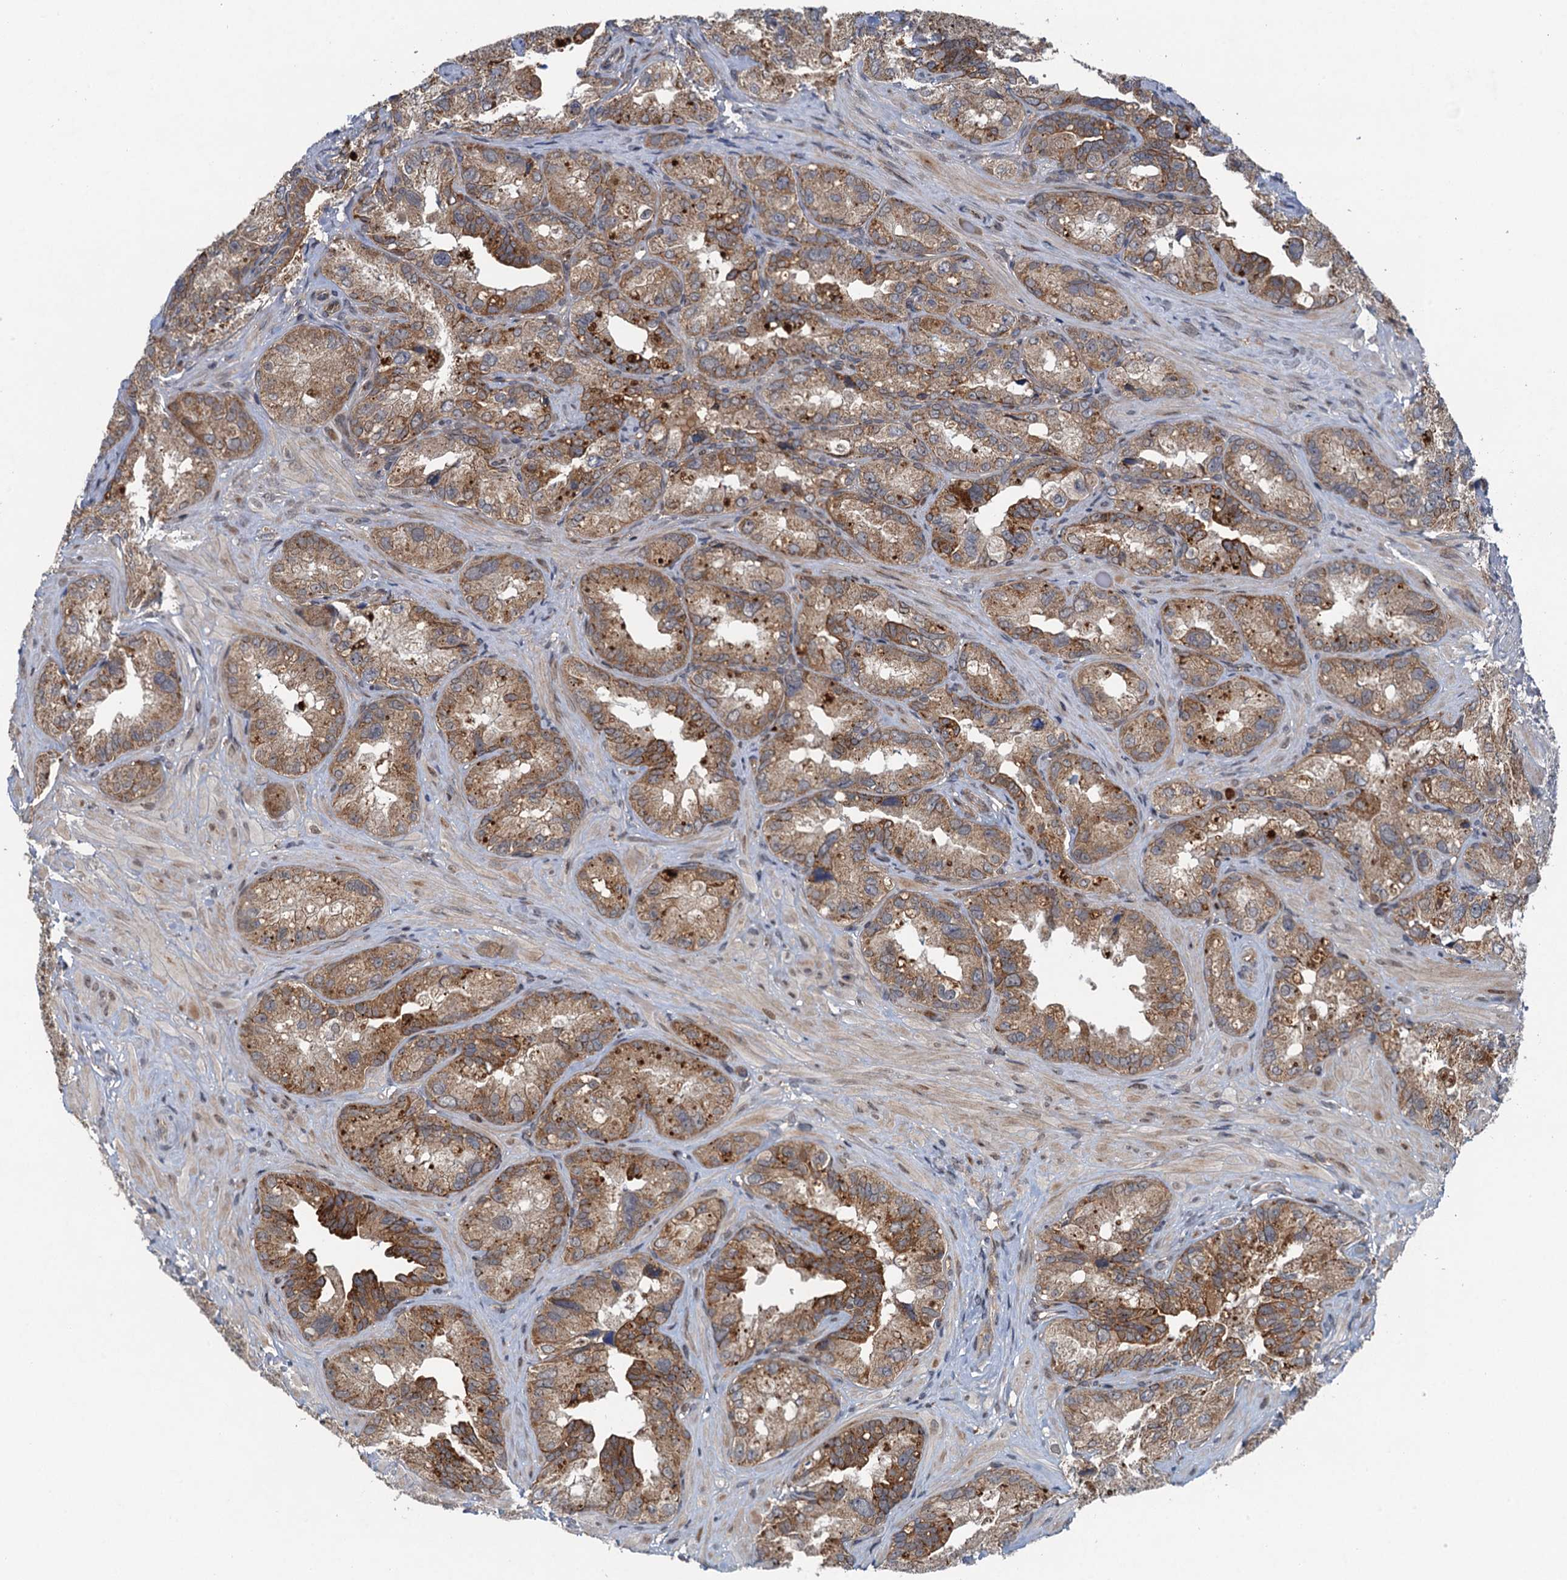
{"staining": {"intensity": "moderate", "quantity": ">75%", "location": "cytoplasmic/membranous"}, "tissue": "seminal vesicle", "cell_type": "Glandular cells", "image_type": "normal", "snomed": [{"axis": "morphology", "description": "Normal tissue, NOS"}, {"axis": "topography", "description": "Seminal veicle"}, {"axis": "topography", "description": "Peripheral nerve tissue"}], "caption": "Brown immunohistochemical staining in unremarkable seminal vesicle shows moderate cytoplasmic/membranous staining in approximately >75% of glandular cells. Immunohistochemistry (ihc) stains the protein of interest in brown and the nuclei are stained blue.", "gene": "NLRP10", "patient": {"sex": "male", "age": 67}}